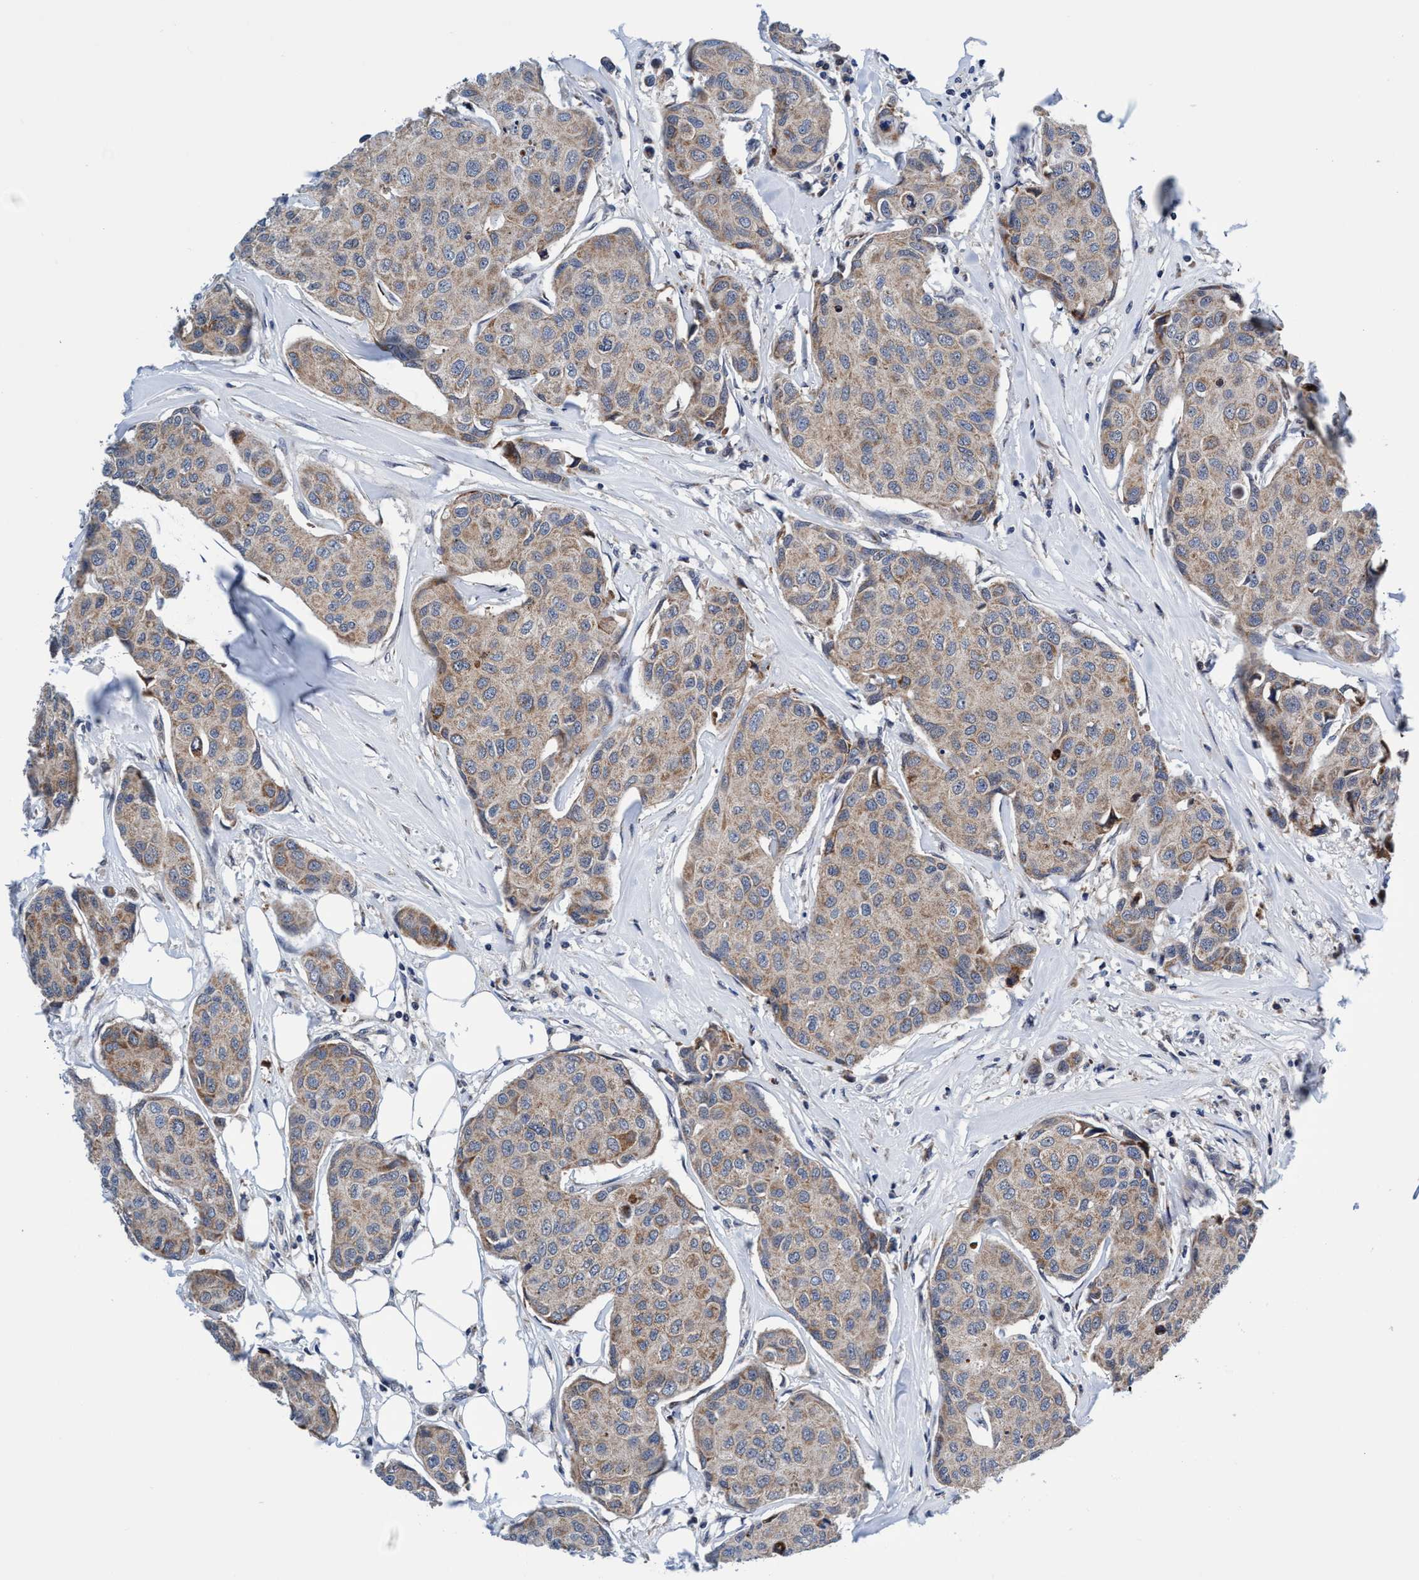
{"staining": {"intensity": "weak", "quantity": ">75%", "location": "cytoplasmic/membranous"}, "tissue": "breast cancer", "cell_type": "Tumor cells", "image_type": "cancer", "snomed": [{"axis": "morphology", "description": "Duct carcinoma"}, {"axis": "topography", "description": "Breast"}], "caption": "Tumor cells display low levels of weak cytoplasmic/membranous staining in approximately >75% of cells in breast invasive ductal carcinoma.", "gene": "AGAP2", "patient": {"sex": "female", "age": 80}}